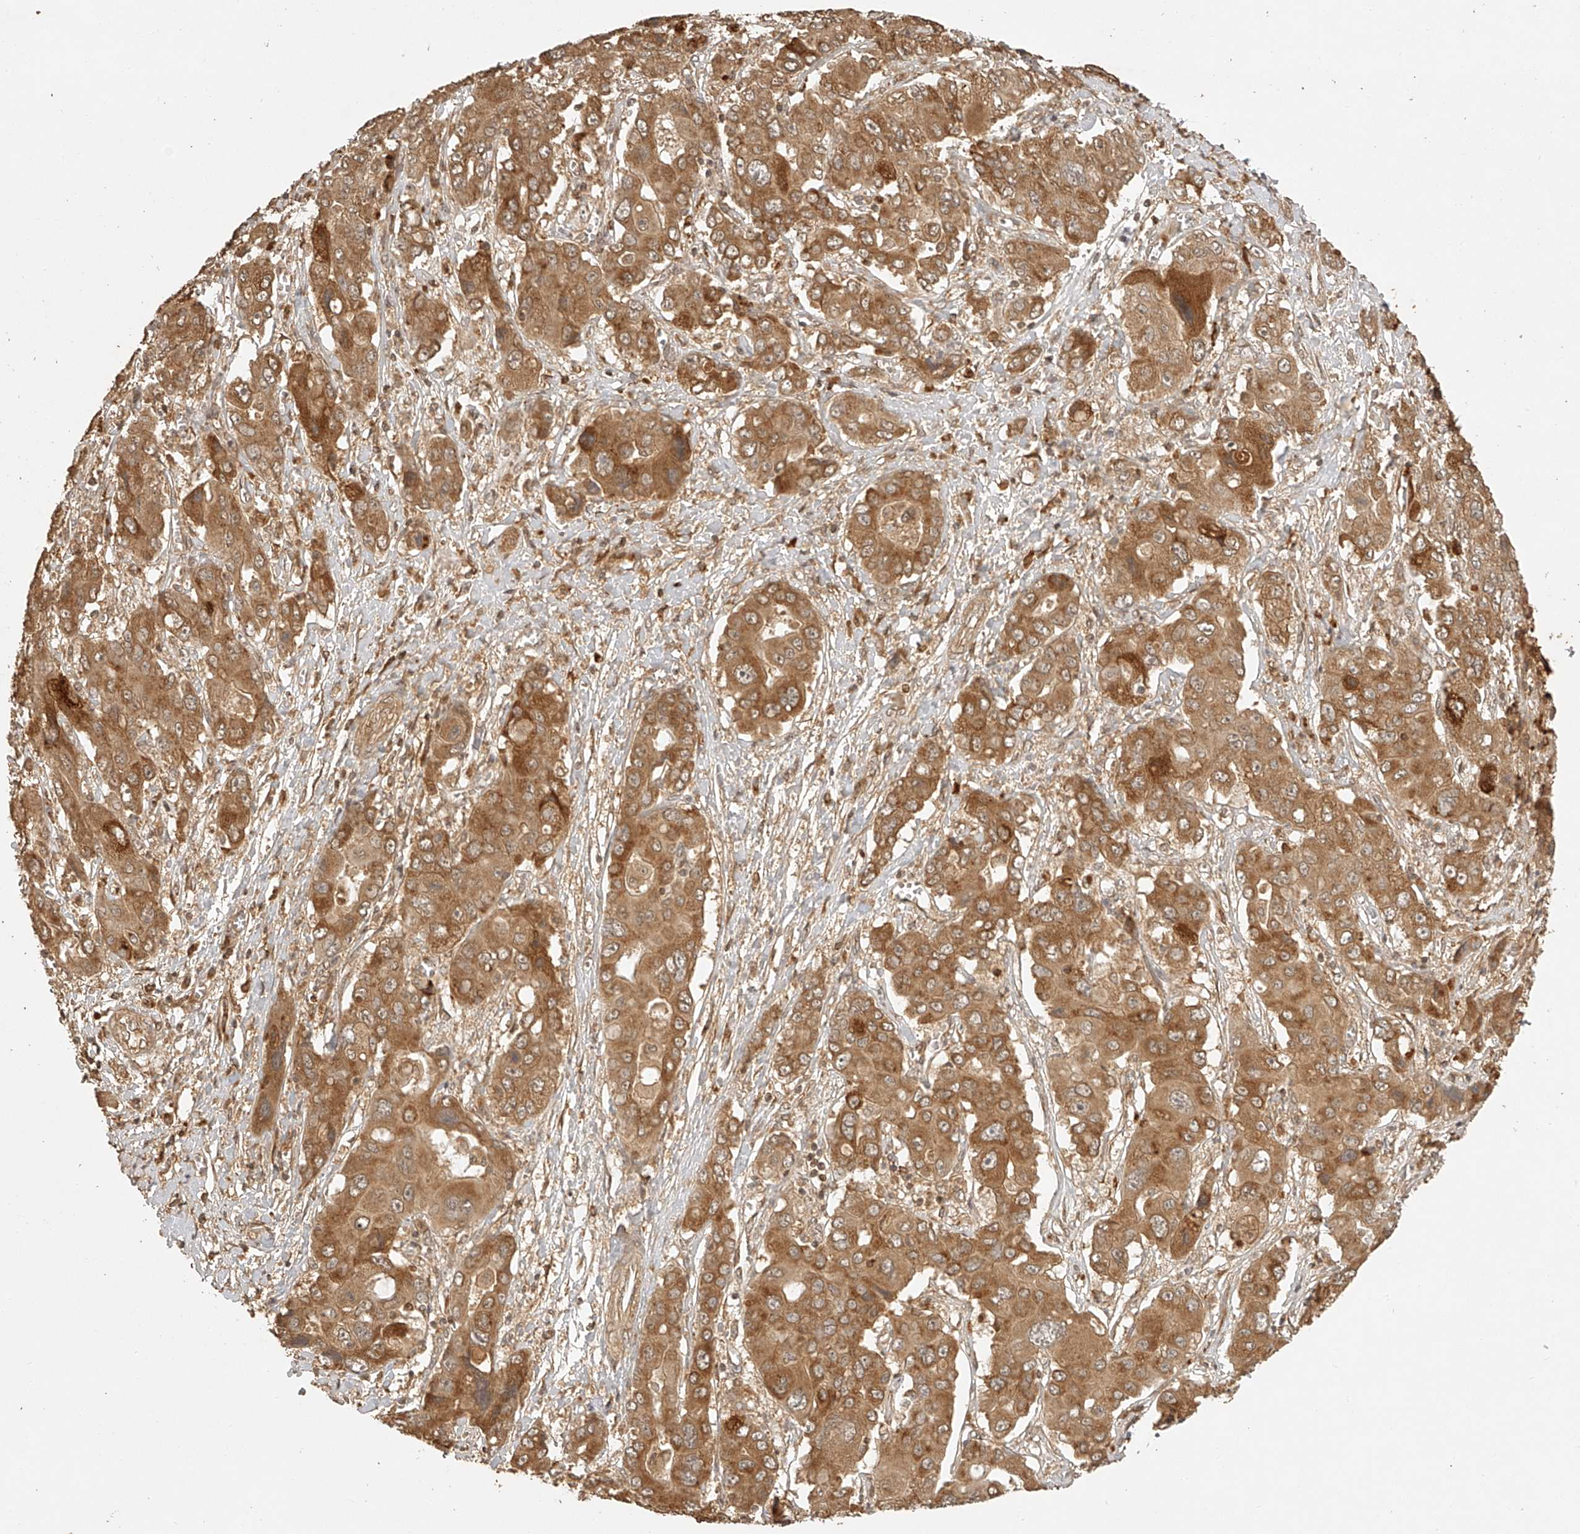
{"staining": {"intensity": "moderate", "quantity": ">75%", "location": "cytoplasmic/membranous"}, "tissue": "liver cancer", "cell_type": "Tumor cells", "image_type": "cancer", "snomed": [{"axis": "morphology", "description": "Cholangiocarcinoma"}, {"axis": "topography", "description": "Liver"}], "caption": "Immunohistochemical staining of human cholangiocarcinoma (liver) exhibits moderate cytoplasmic/membranous protein expression in approximately >75% of tumor cells. The protein is shown in brown color, while the nuclei are stained blue.", "gene": "BCL2L11", "patient": {"sex": "male", "age": 67}}